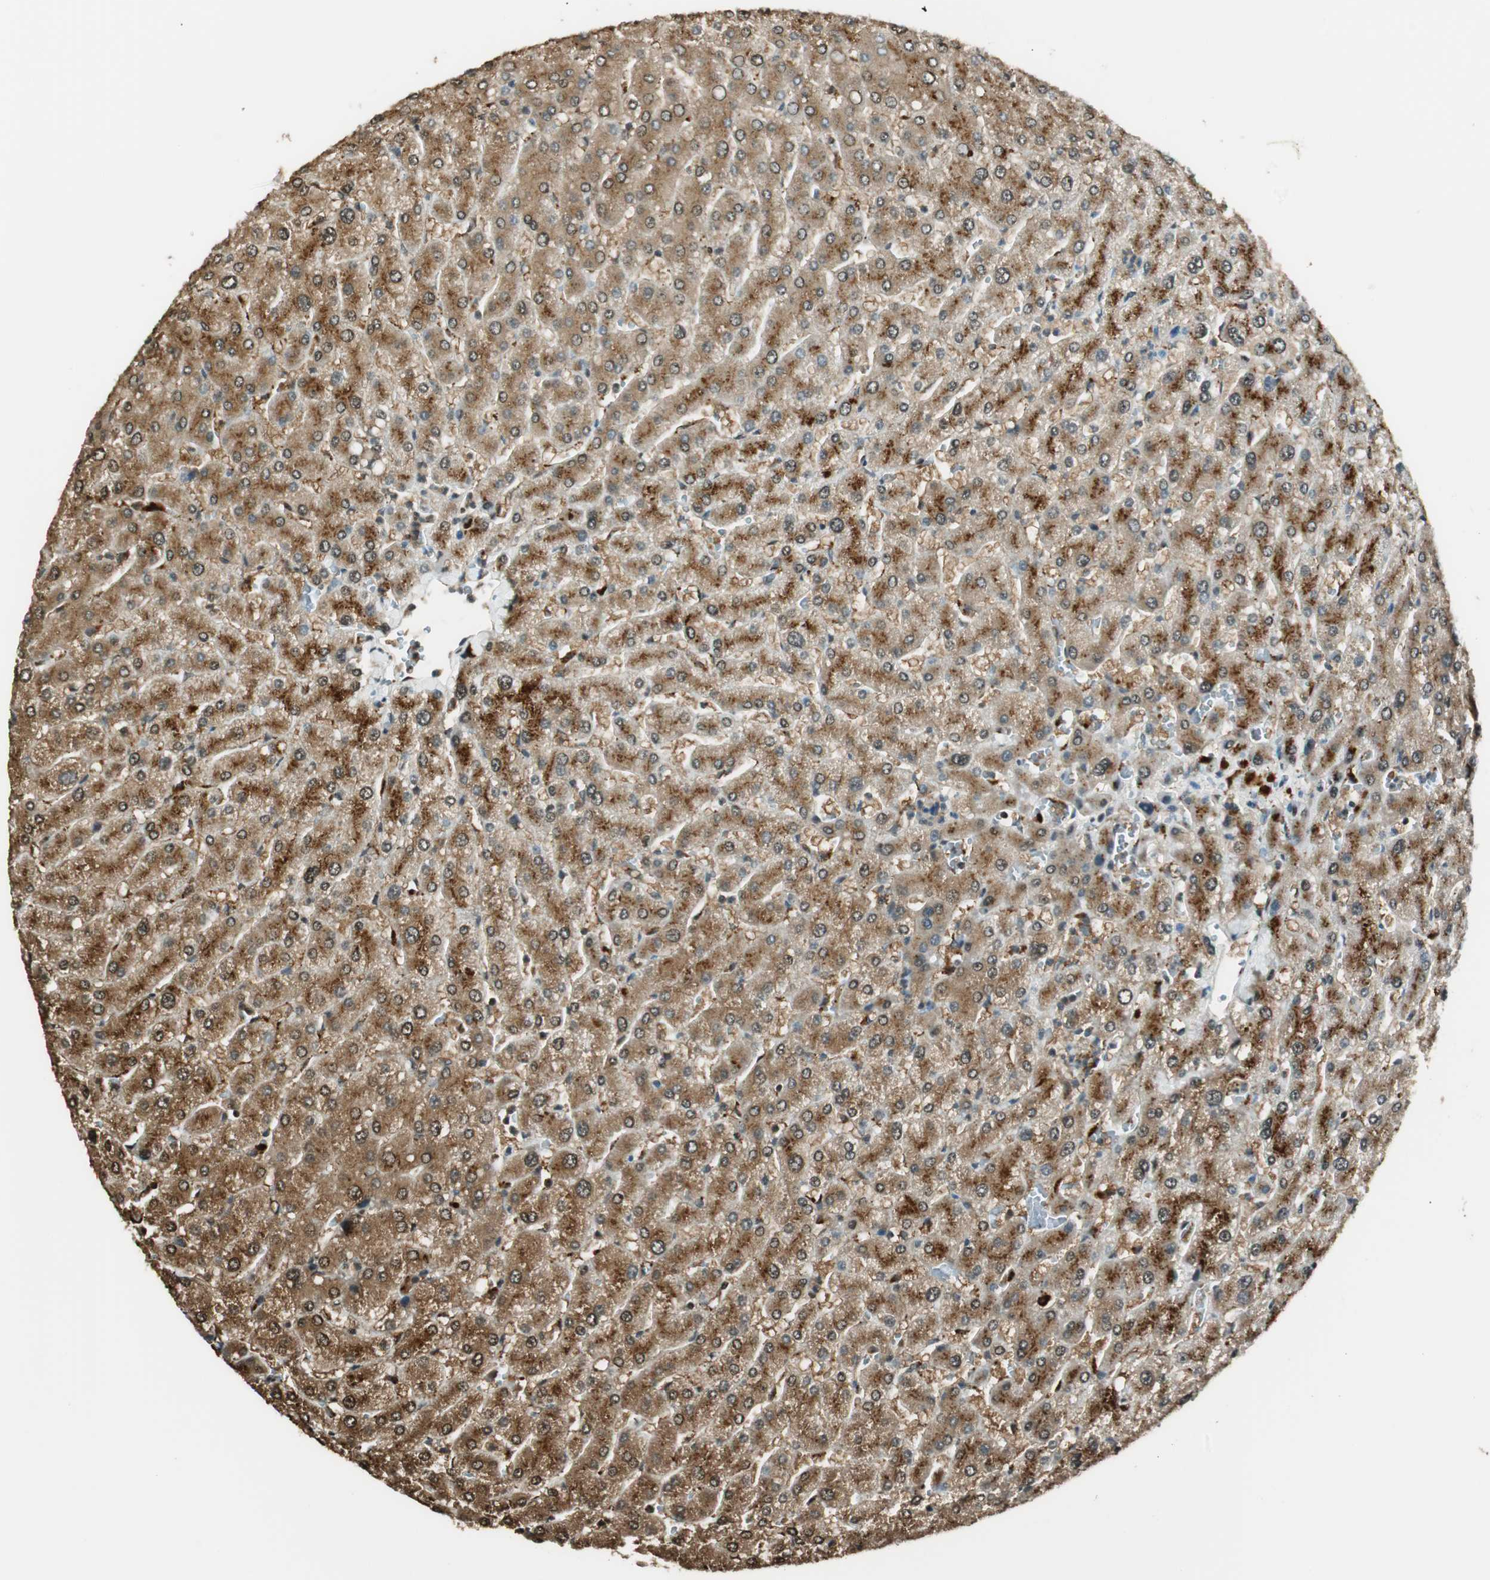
{"staining": {"intensity": "strong", "quantity": ">75%", "location": "cytoplasmic/membranous"}, "tissue": "liver", "cell_type": "Cholangiocytes", "image_type": "normal", "snomed": [{"axis": "morphology", "description": "Normal tissue, NOS"}, {"axis": "topography", "description": "Liver"}], "caption": "This is an image of immunohistochemistry staining of benign liver, which shows strong expression in the cytoplasmic/membranous of cholangiocytes.", "gene": "ENSG00000268870", "patient": {"sex": "male", "age": 55}}